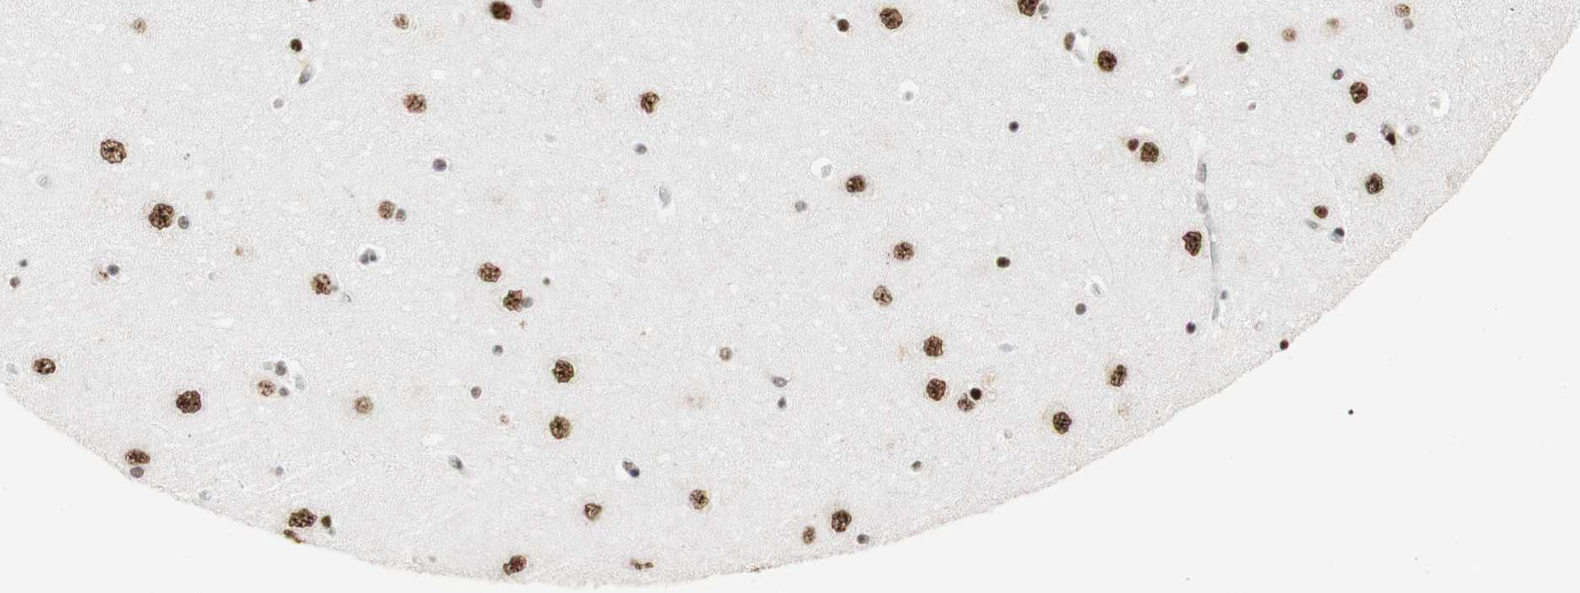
{"staining": {"intensity": "moderate", "quantity": ">75%", "location": "nuclear"}, "tissue": "hippocampus", "cell_type": "Glial cells", "image_type": "normal", "snomed": [{"axis": "morphology", "description": "Normal tissue, NOS"}, {"axis": "topography", "description": "Hippocampus"}], "caption": "High-magnification brightfield microscopy of unremarkable hippocampus stained with DAB (brown) and counterstained with hematoxylin (blue). glial cells exhibit moderate nuclear staining is identified in about>75% of cells. (DAB (3,3'-diaminobenzidine) IHC, brown staining for protein, blue staining for nuclei).", "gene": "SAP18", "patient": {"sex": "female", "age": 54}}